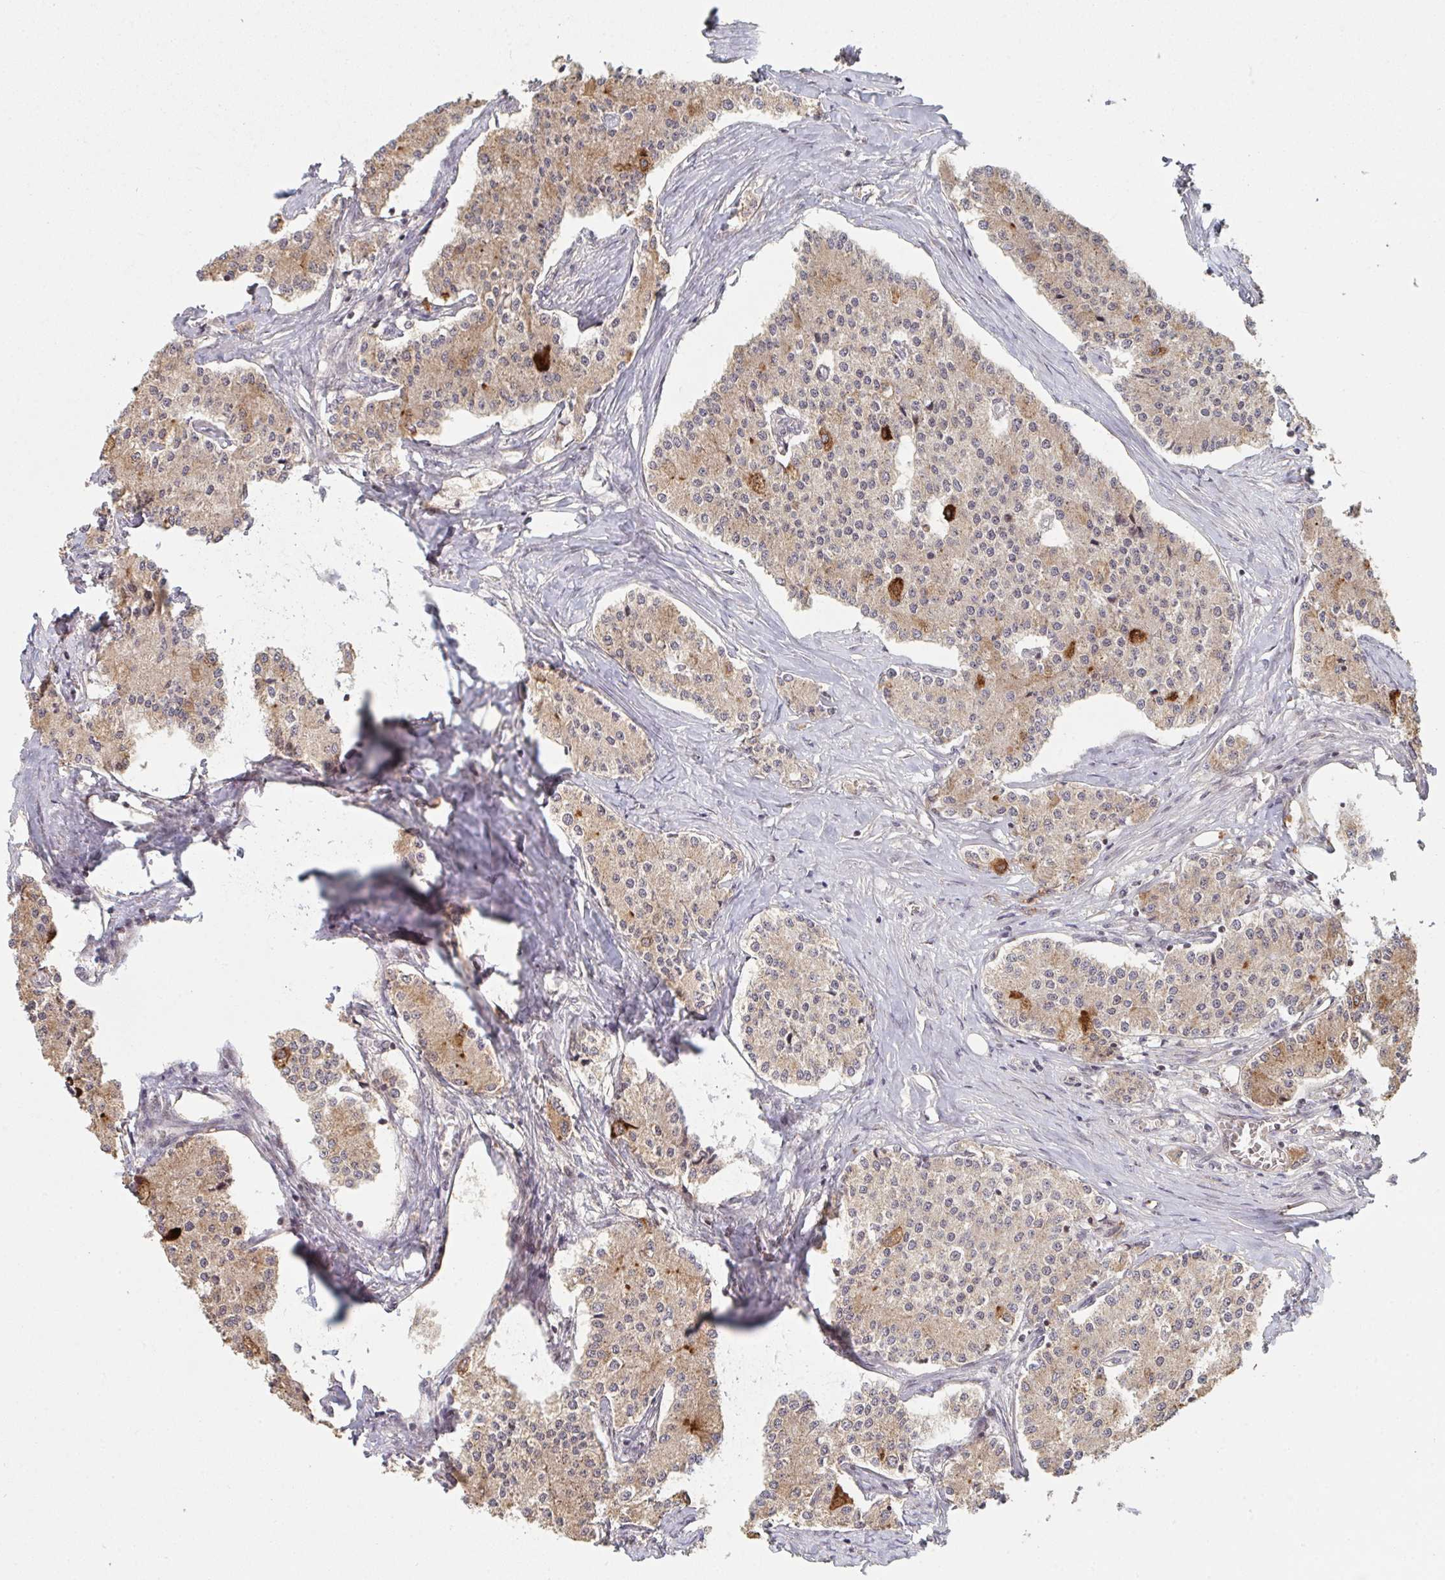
{"staining": {"intensity": "strong", "quantity": "<25%", "location": "cytoplasmic/membranous"}, "tissue": "carcinoid", "cell_type": "Tumor cells", "image_type": "cancer", "snomed": [{"axis": "morphology", "description": "Carcinoid, malignant, NOS"}, {"axis": "topography", "description": "Colon"}], "caption": "The micrograph displays a brown stain indicating the presence of a protein in the cytoplasmic/membranous of tumor cells in carcinoid.", "gene": "DCST1", "patient": {"sex": "female", "age": 52}}